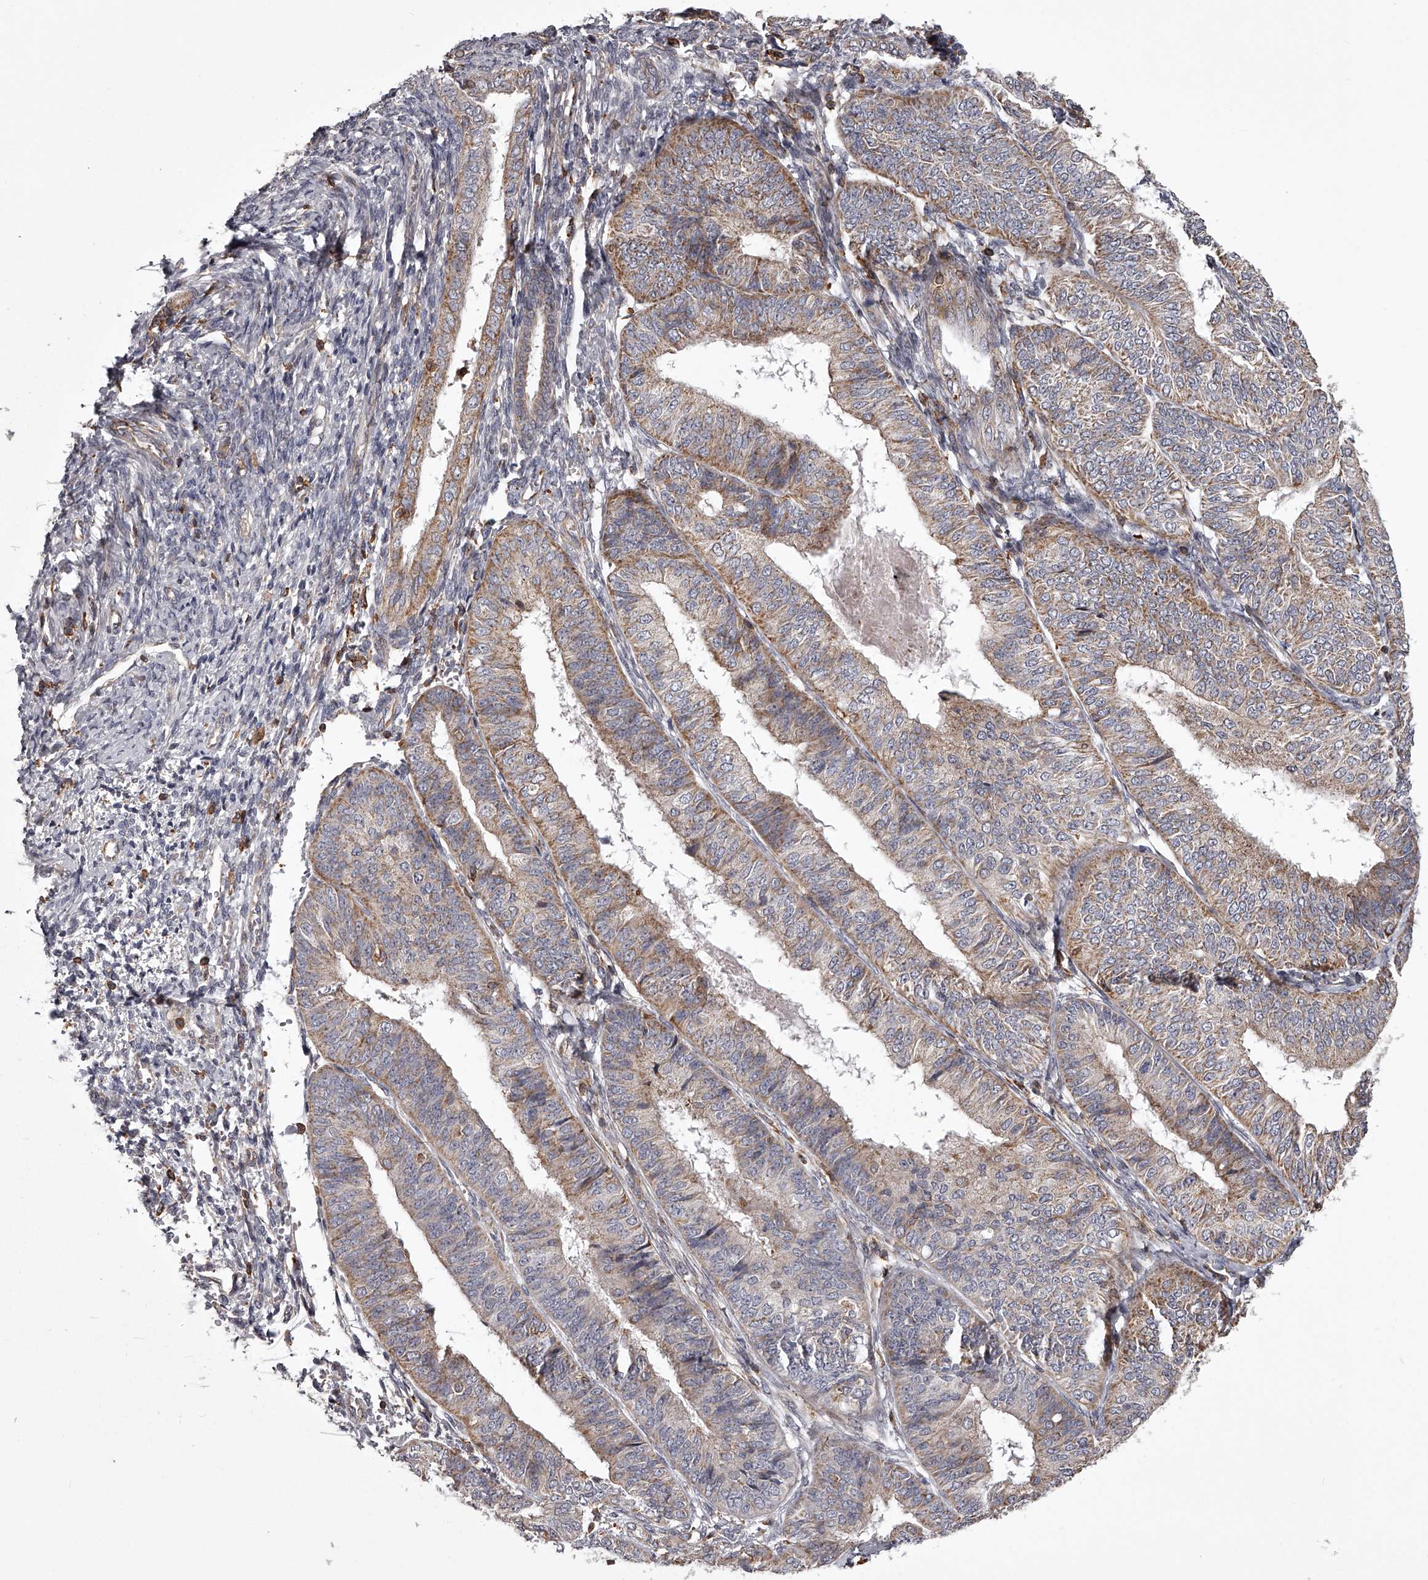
{"staining": {"intensity": "moderate", "quantity": "25%-75%", "location": "cytoplasmic/membranous"}, "tissue": "endometrial cancer", "cell_type": "Tumor cells", "image_type": "cancer", "snomed": [{"axis": "morphology", "description": "Adenocarcinoma, NOS"}, {"axis": "topography", "description": "Endometrium"}], "caption": "IHC histopathology image of neoplastic tissue: adenocarcinoma (endometrial) stained using immunohistochemistry displays medium levels of moderate protein expression localized specifically in the cytoplasmic/membranous of tumor cells, appearing as a cytoplasmic/membranous brown color.", "gene": "RRP36", "patient": {"sex": "female", "age": 58}}